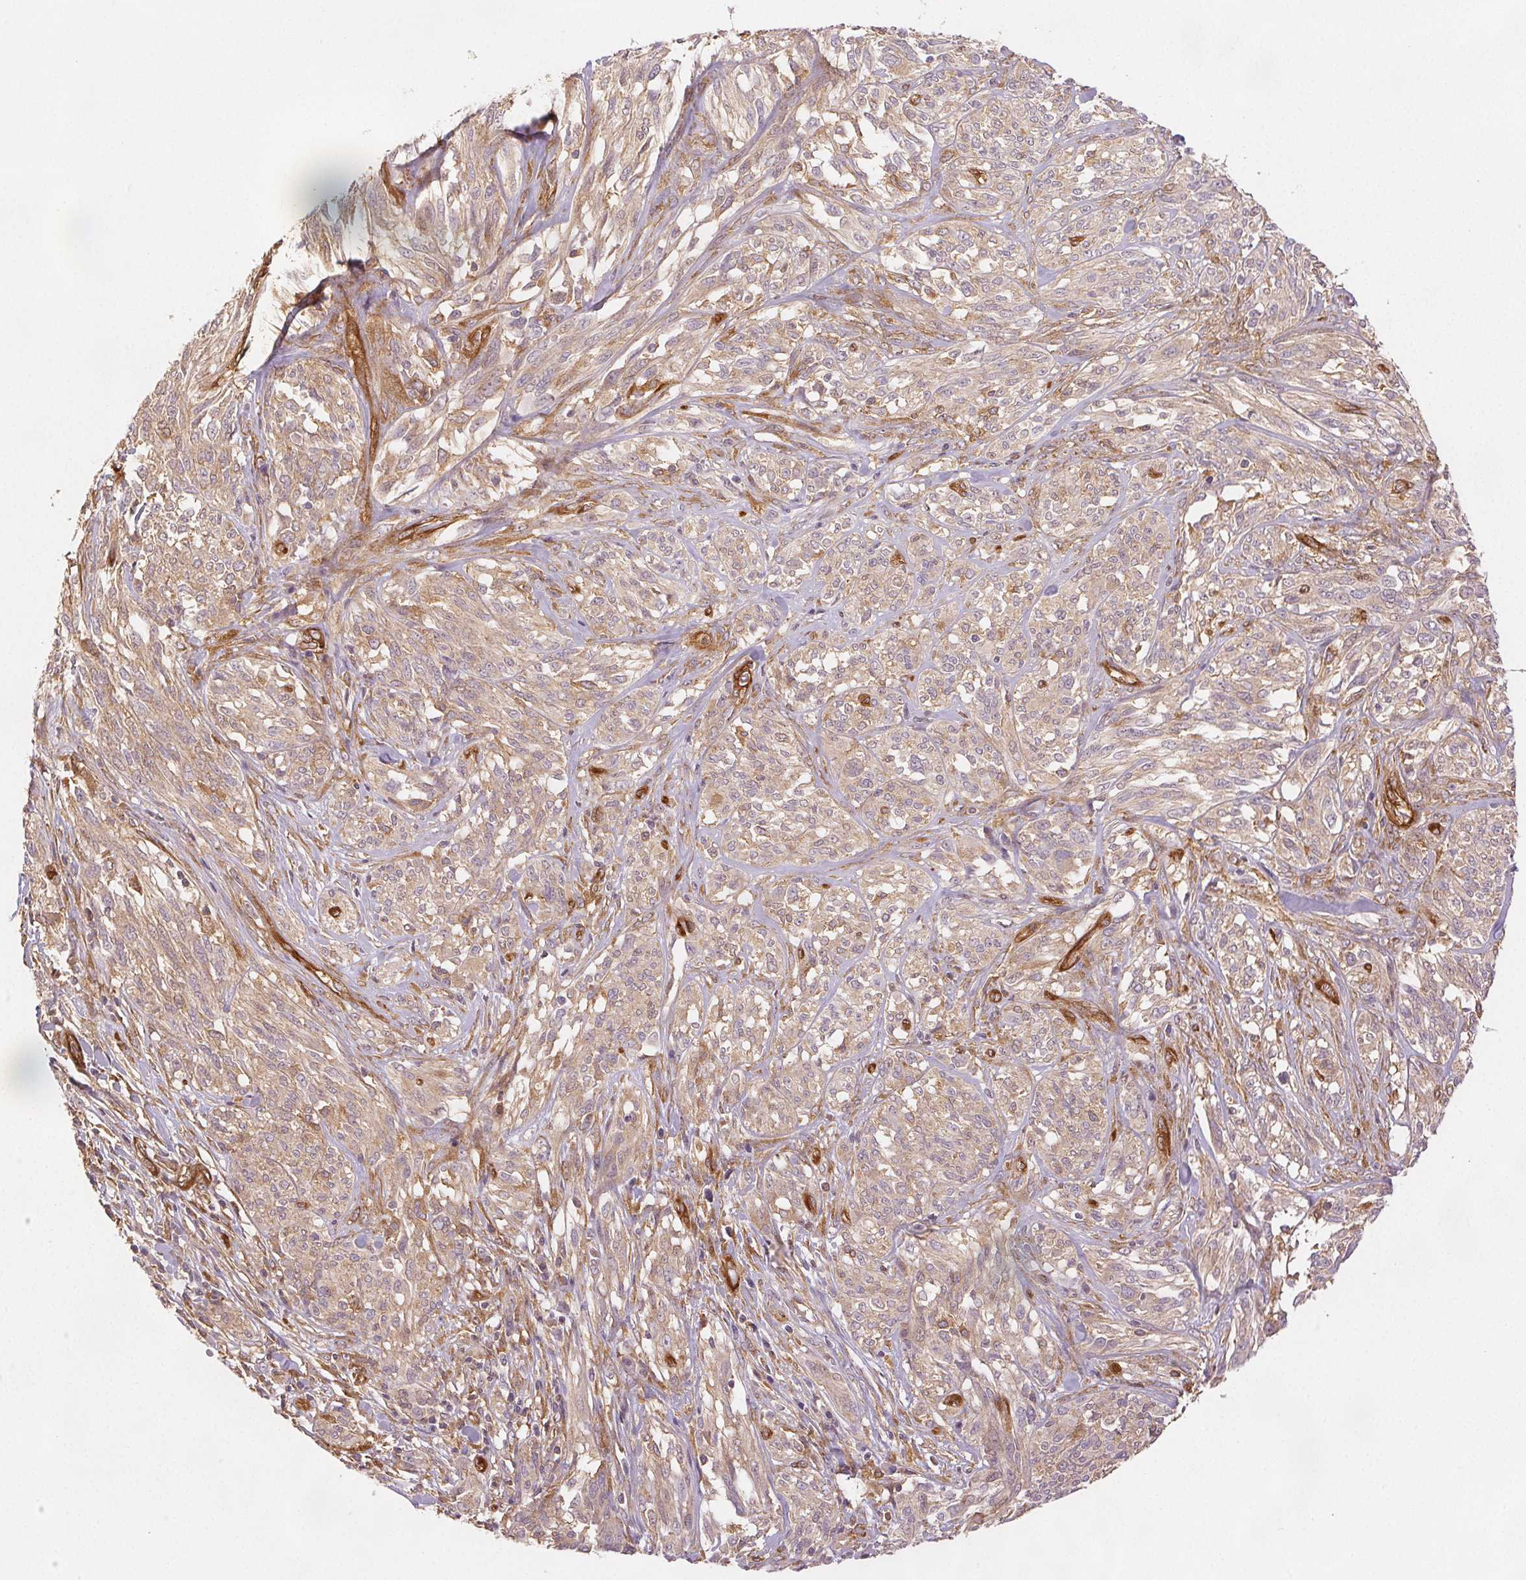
{"staining": {"intensity": "weak", "quantity": ">75%", "location": "cytoplasmic/membranous"}, "tissue": "melanoma", "cell_type": "Tumor cells", "image_type": "cancer", "snomed": [{"axis": "morphology", "description": "Malignant melanoma, NOS"}, {"axis": "topography", "description": "Skin"}], "caption": "This photomicrograph displays immunohistochemistry staining of human melanoma, with low weak cytoplasmic/membranous expression in approximately >75% of tumor cells.", "gene": "DIAPH2", "patient": {"sex": "female", "age": 91}}